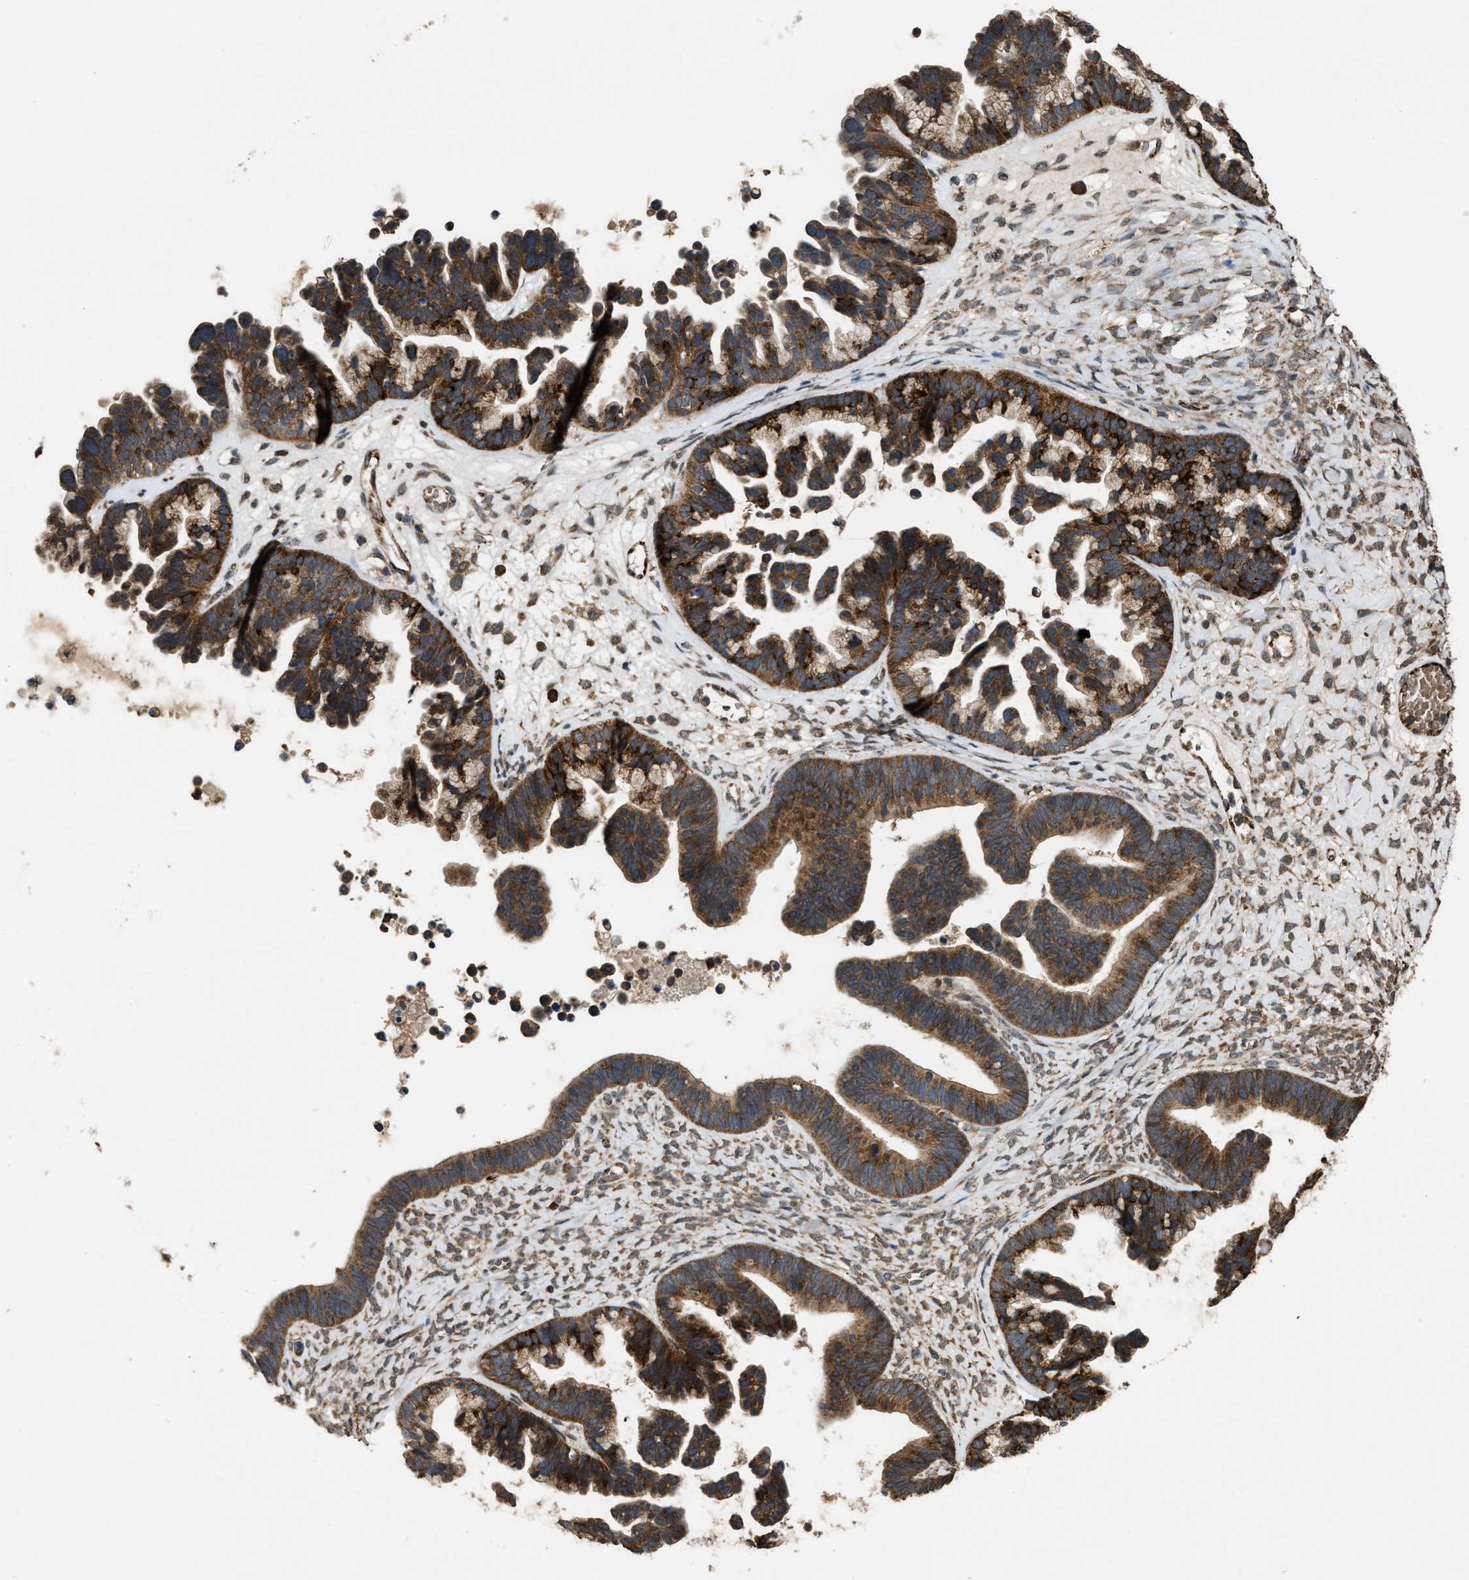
{"staining": {"intensity": "strong", "quantity": ">75%", "location": "cytoplasmic/membranous"}, "tissue": "ovarian cancer", "cell_type": "Tumor cells", "image_type": "cancer", "snomed": [{"axis": "morphology", "description": "Cystadenocarcinoma, serous, NOS"}, {"axis": "topography", "description": "Ovary"}], "caption": "An IHC histopathology image of neoplastic tissue is shown. Protein staining in brown shows strong cytoplasmic/membranous positivity in ovarian cancer (serous cystadenocarcinoma) within tumor cells. Immunohistochemistry stains the protein in brown and the nuclei are stained blue.", "gene": "ARHGEF5", "patient": {"sex": "female", "age": 56}}